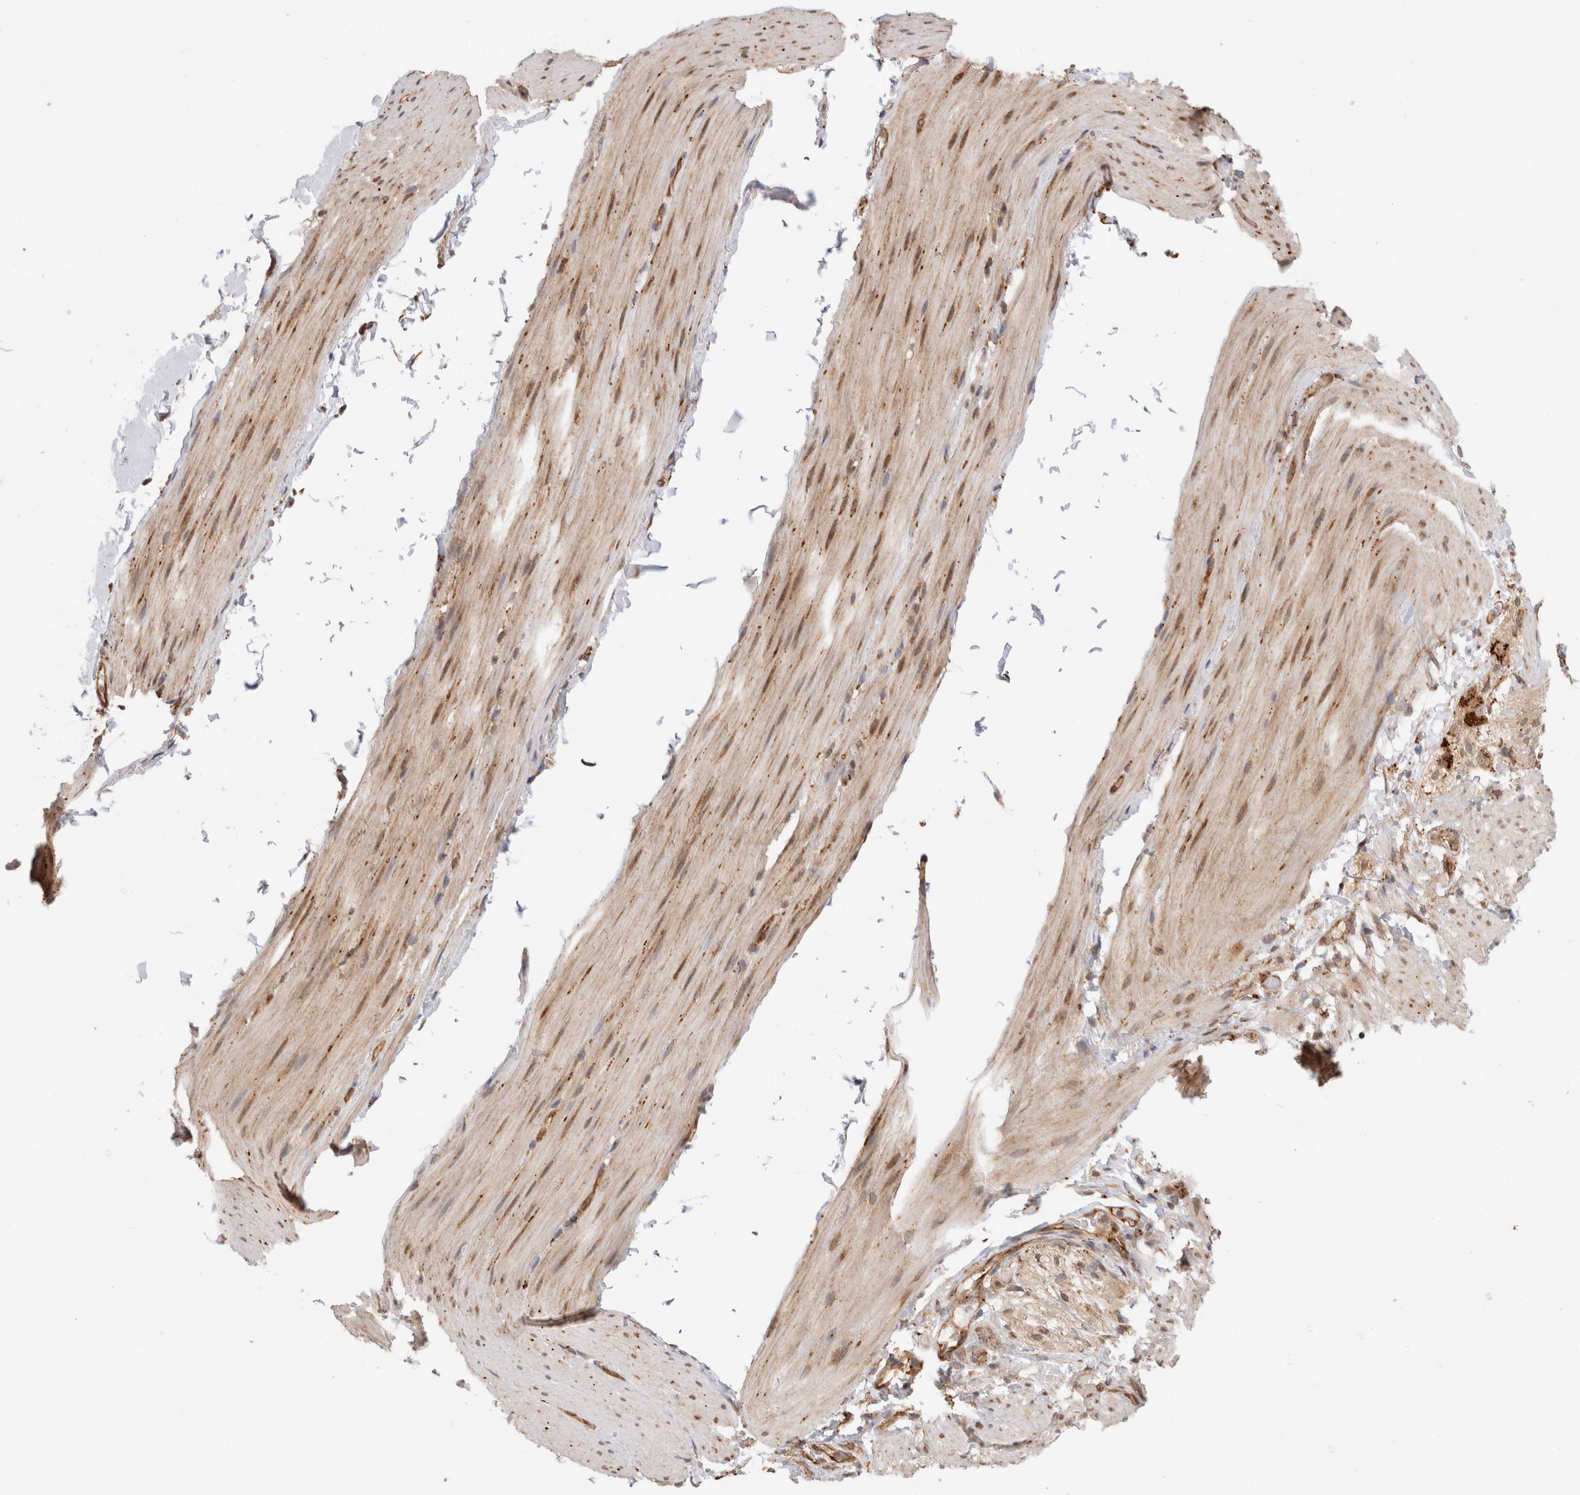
{"staining": {"intensity": "moderate", "quantity": "25%-75%", "location": "cytoplasmic/membranous,nuclear"}, "tissue": "smooth muscle", "cell_type": "Smooth muscle cells", "image_type": "normal", "snomed": [{"axis": "morphology", "description": "Normal tissue, NOS"}, {"axis": "topography", "description": "Smooth muscle"}, {"axis": "topography", "description": "Small intestine"}], "caption": "The micrograph displays a brown stain indicating the presence of a protein in the cytoplasmic/membranous,nuclear of smooth muscle cells in smooth muscle. (DAB (3,3'-diaminobenzidine) = brown stain, brightfield microscopy at high magnification).", "gene": "ACTL9", "patient": {"sex": "female", "age": 84}}